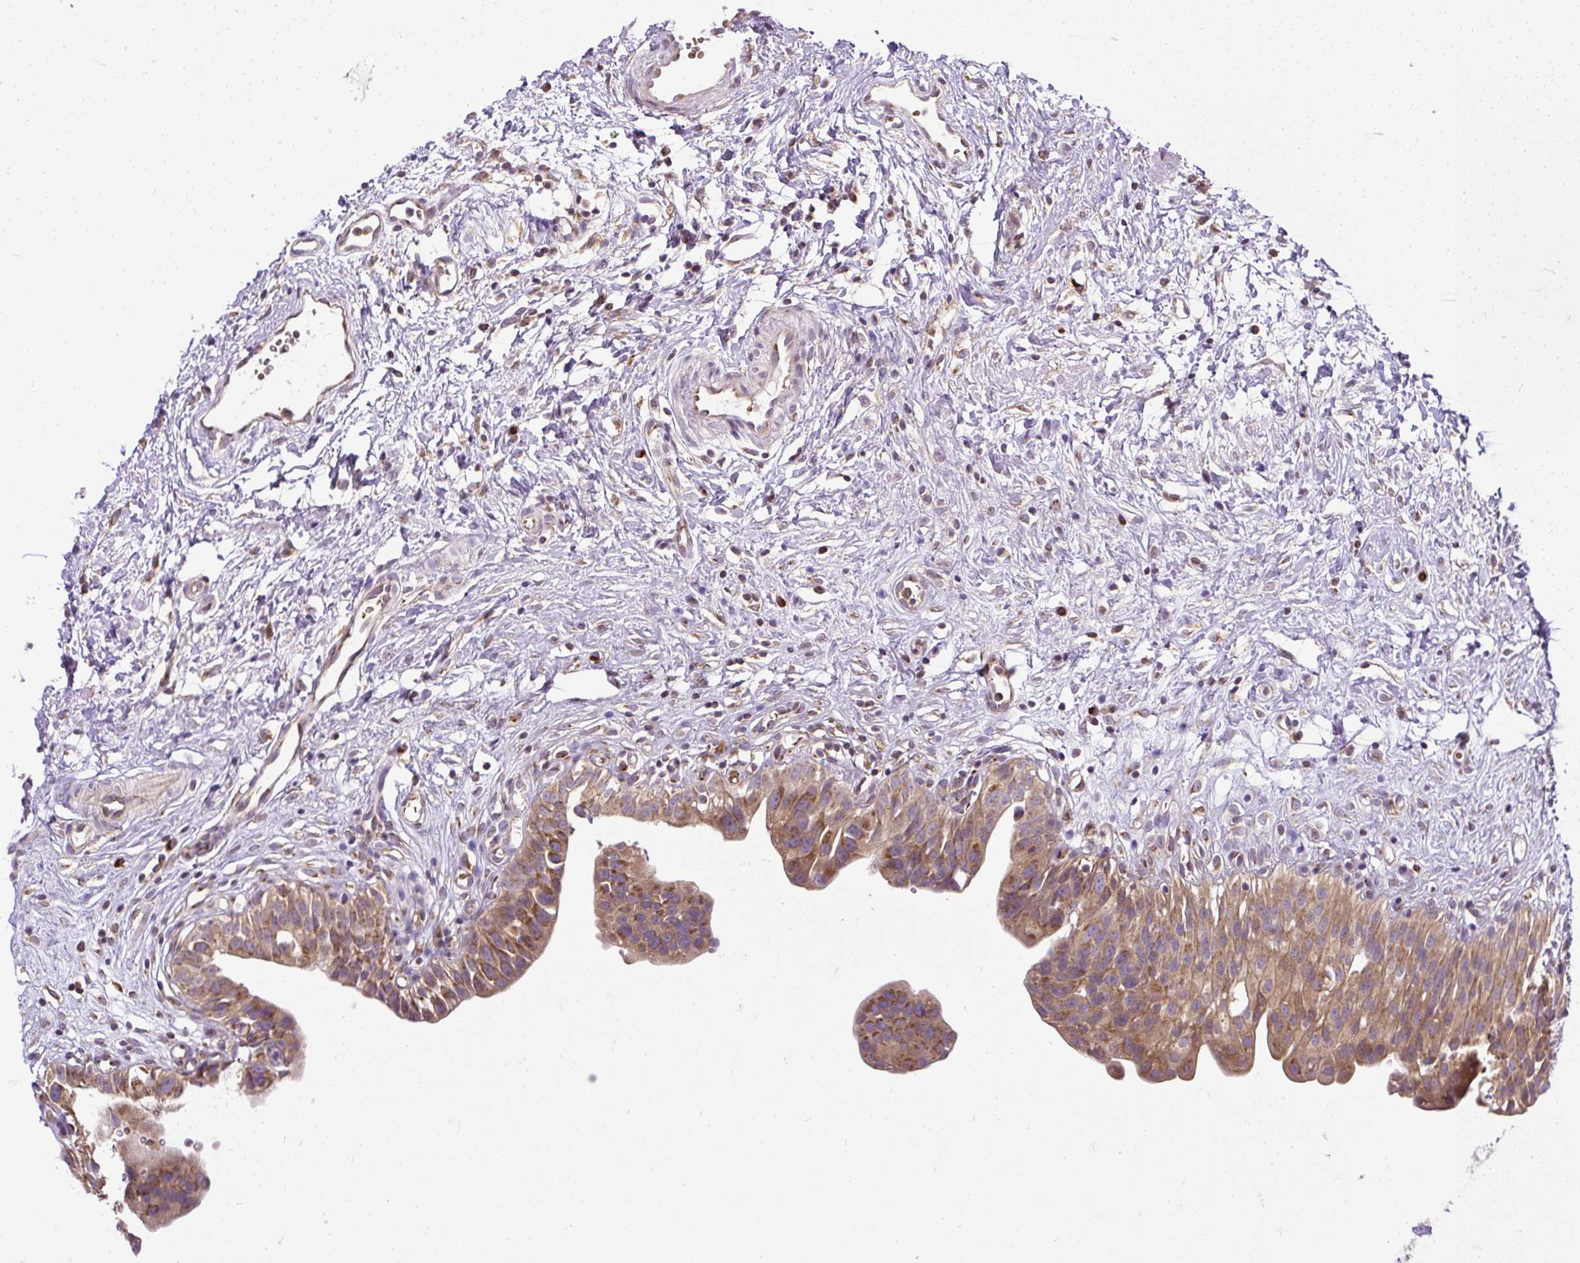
{"staining": {"intensity": "moderate", "quantity": ">75%", "location": "cytoplasmic/membranous"}, "tissue": "urinary bladder", "cell_type": "Urothelial cells", "image_type": "normal", "snomed": [{"axis": "morphology", "description": "Normal tissue, NOS"}, {"axis": "topography", "description": "Urinary bladder"}], "caption": "Immunohistochemical staining of normal human urinary bladder displays medium levels of moderate cytoplasmic/membranous staining in about >75% of urothelial cells.", "gene": "SMC4", "patient": {"sex": "male", "age": 51}}